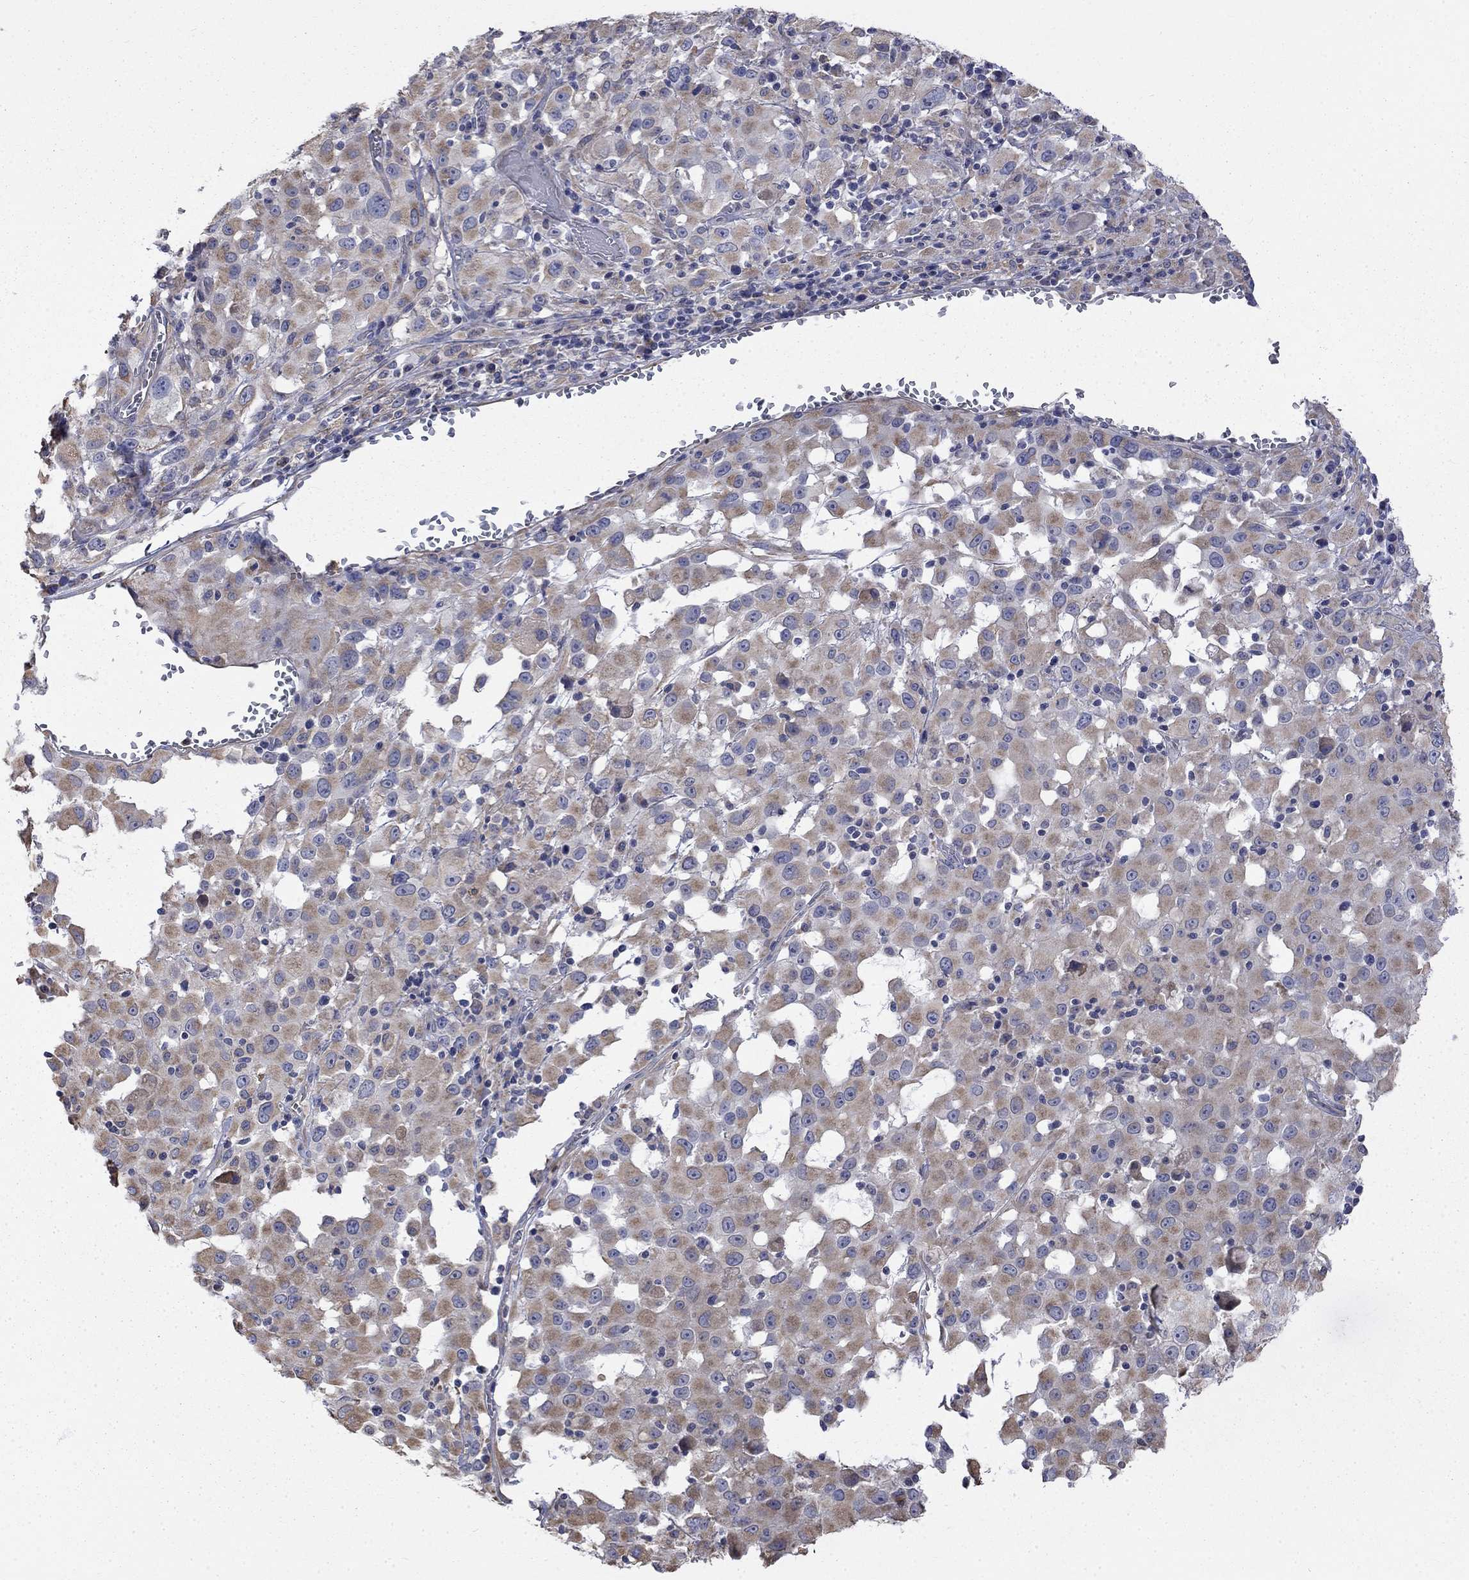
{"staining": {"intensity": "weak", "quantity": ">75%", "location": "cytoplasmic/membranous"}, "tissue": "melanoma", "cell_type": "Tumor cells", "image_type": "cancer", "snomed": [{"axis": "morphology", "description": "Malignant melanoma, Metastatic site"}, {"axis": "topography", "description": "Lymph node"}], "caption": "Immunohistochemistry staining of melanoma, which shows low levels of weak cytoplasmic/membranous positivity in approximately >75% of tumor cells indicating weak cytoplasmic/membranous protein positivity. The staining was performed using DAB (brown) for protein detection and nuclei were counterstained in hematoxylin (blue).", "gene": "CAMKK2", "patient": {"sex": "male", "age": 50}}